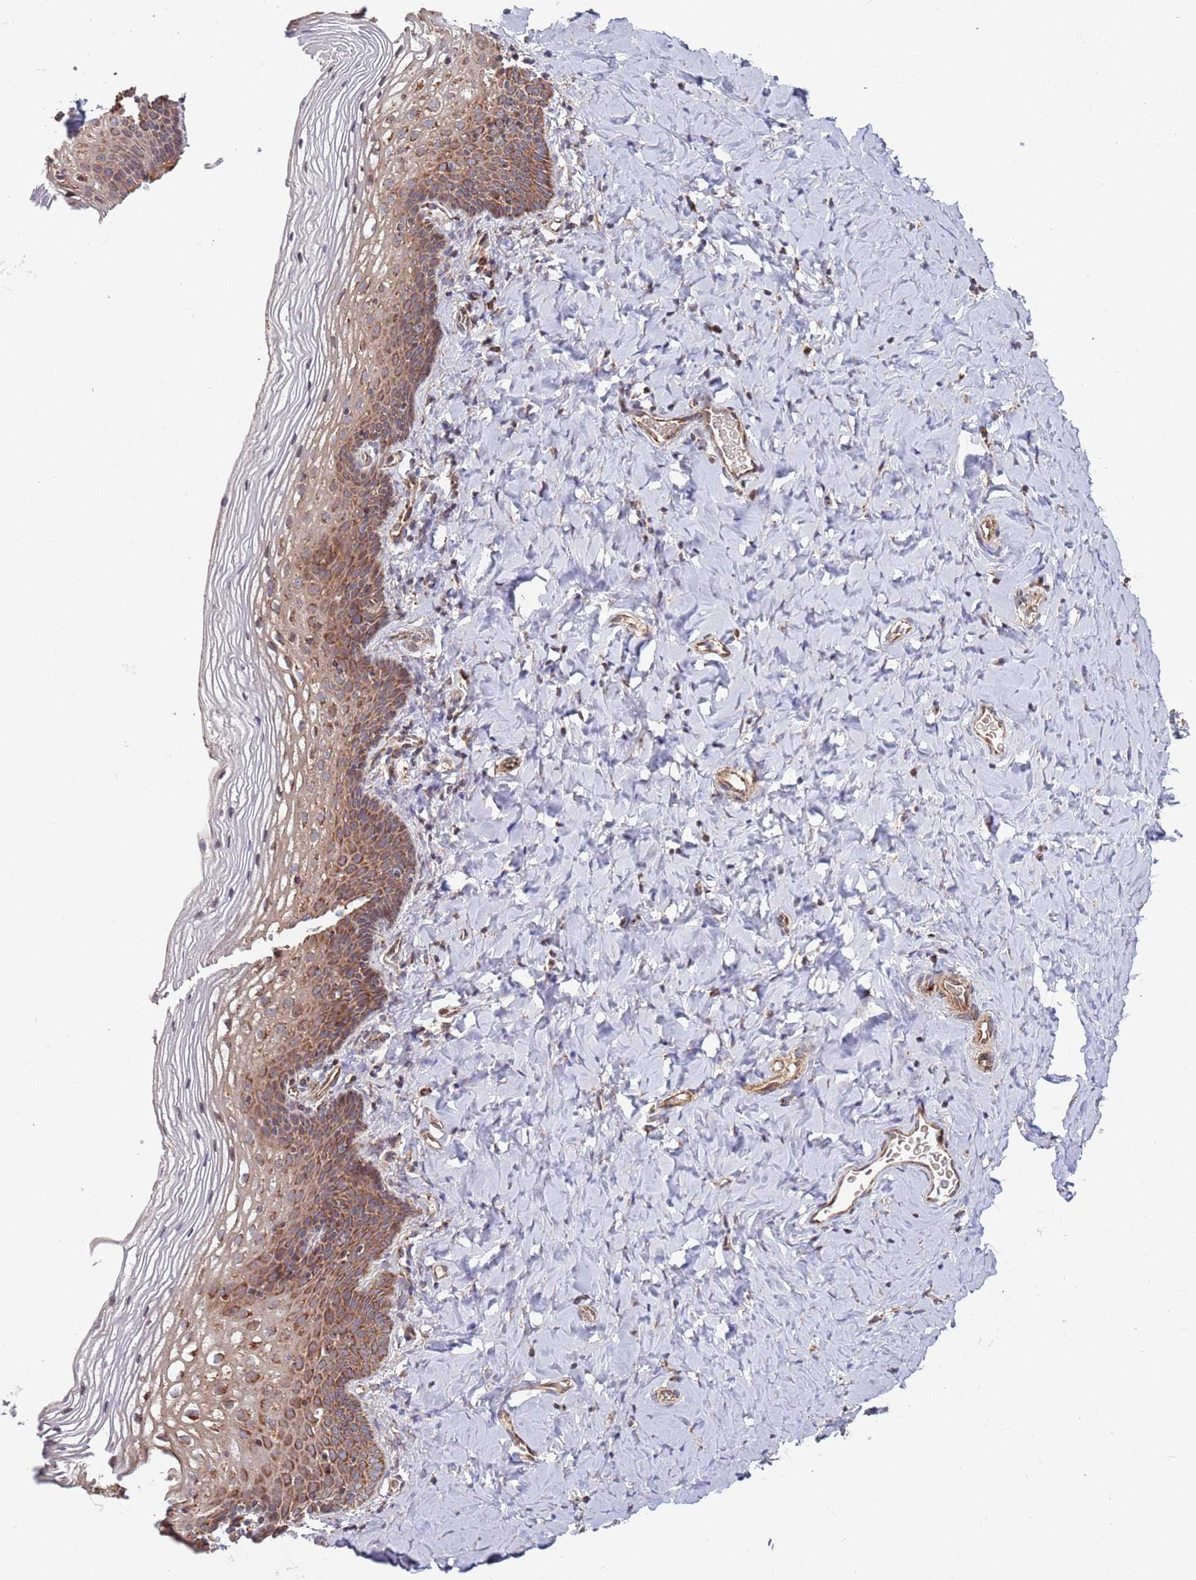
{"staining": {"intensity": "moderate", "quantity": "25%-75%", "location": "cytoplasmic/membranous,nuclear"}, "tissue": "vagina", "cell_type": "Squamous epithelial cells", "image_type": "normal", "snomed": [{"axis": "morphology", "description": "Normal tissue, NOS"}, {"axis": "topography", "description": "Vagina"}], "caption": "Vagina stained for a protein (brown) shows moderate cytoplasmic/membranous,nuclear positive positivity in approximately 25%-75% of squamous epithelial cells.", "gene": "ATP5PD", "patient": {"sex": "female", "age": 60}}